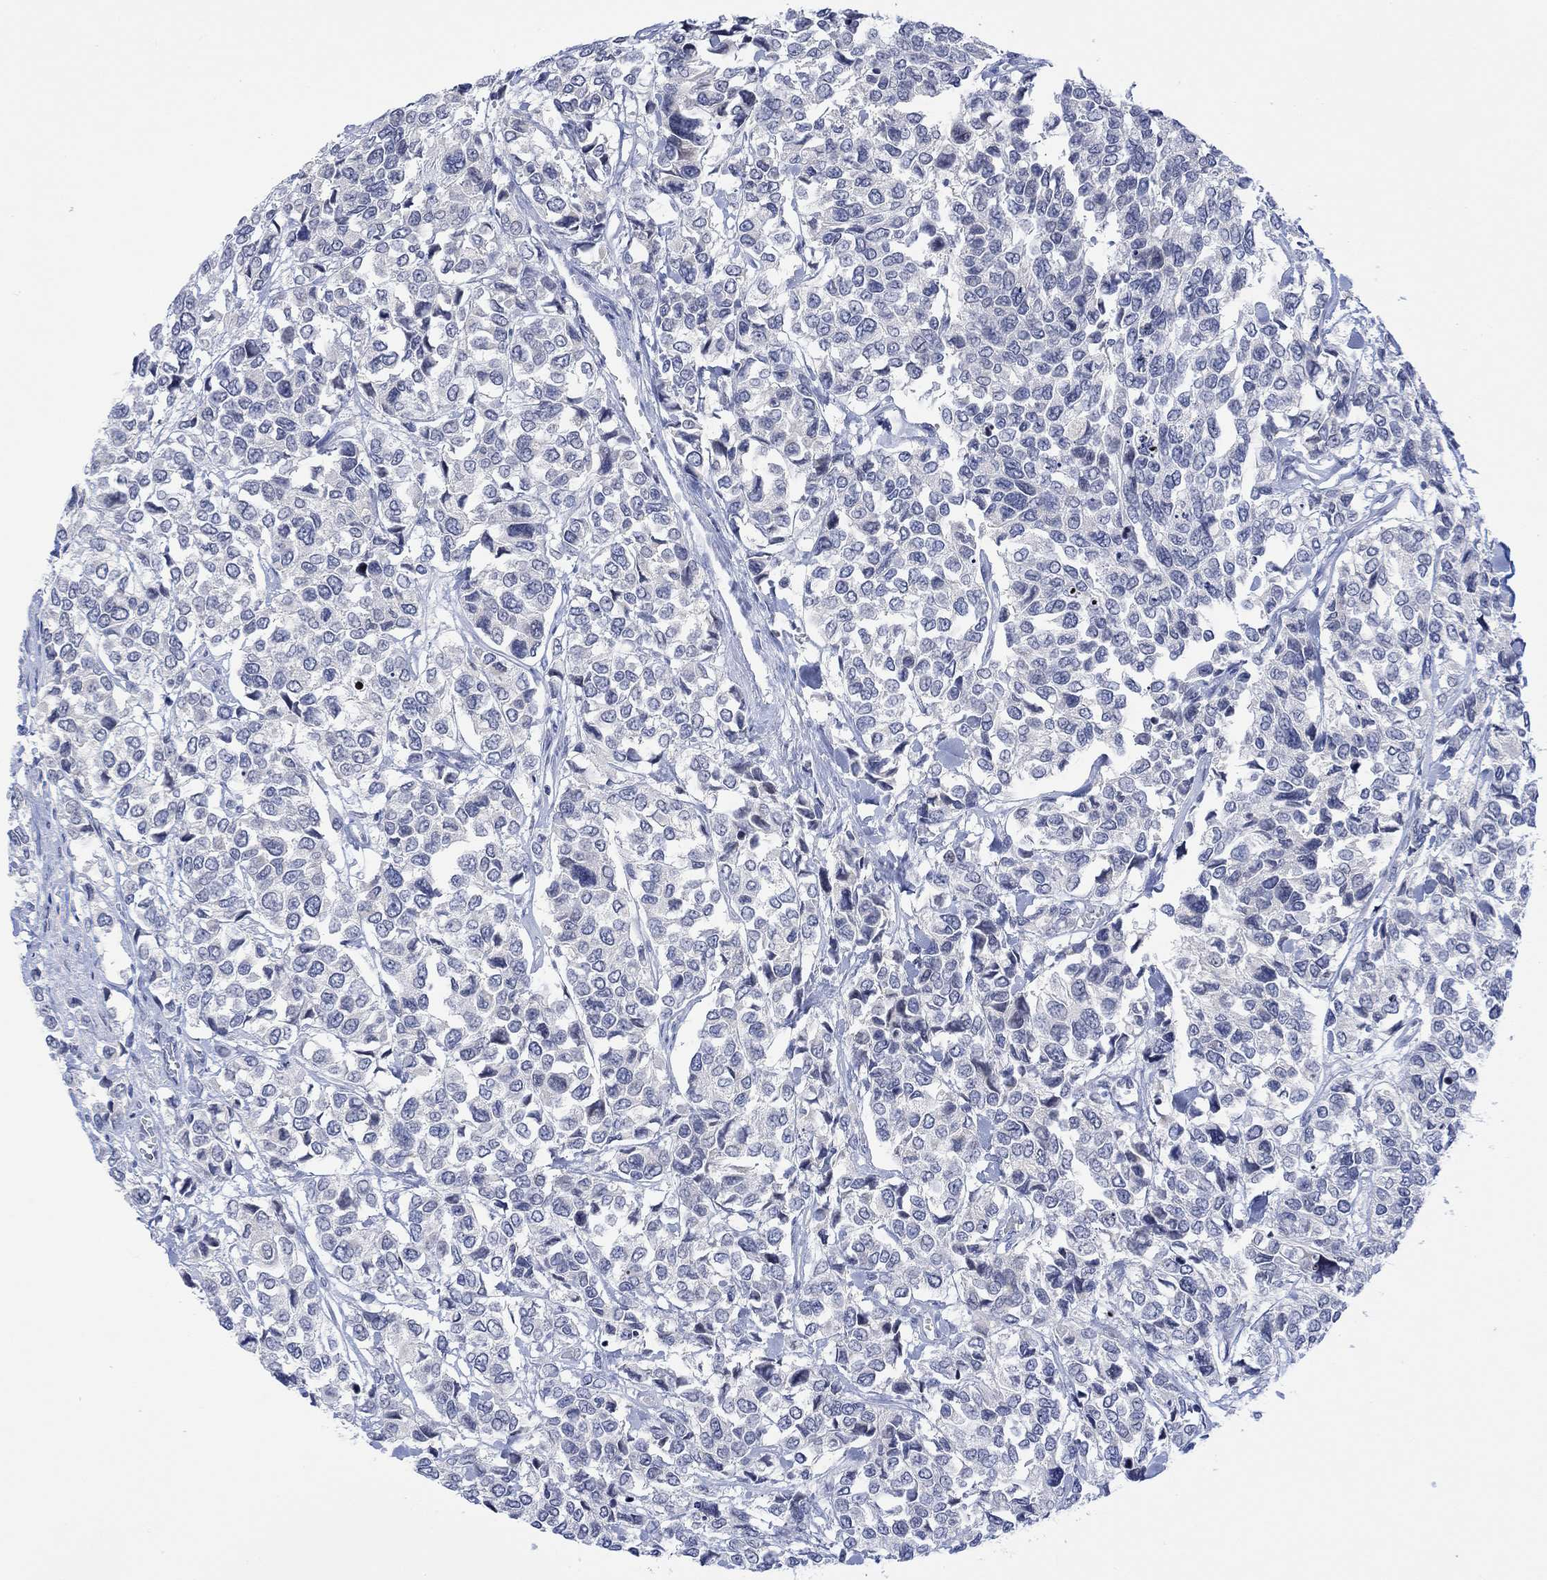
{"staining": {"intensity": "negative", "quantity": "none", "location": "none"}, "tissue": "urothelial cancer", "cell_type": "Tumor cells", "image_type": "cancer", "snomed": [{"axis": "morphology", "description": "Urothelial carcinoma, High grade"}, {"axis": "topography", "description": "Urinary bladder"}], "caption": "Immunohistochemistry (IHC) of urothelial cancer reveals no expression in tumor cells.", "gene": "DCX", "patient": {"sex": "male", "age": 77}}